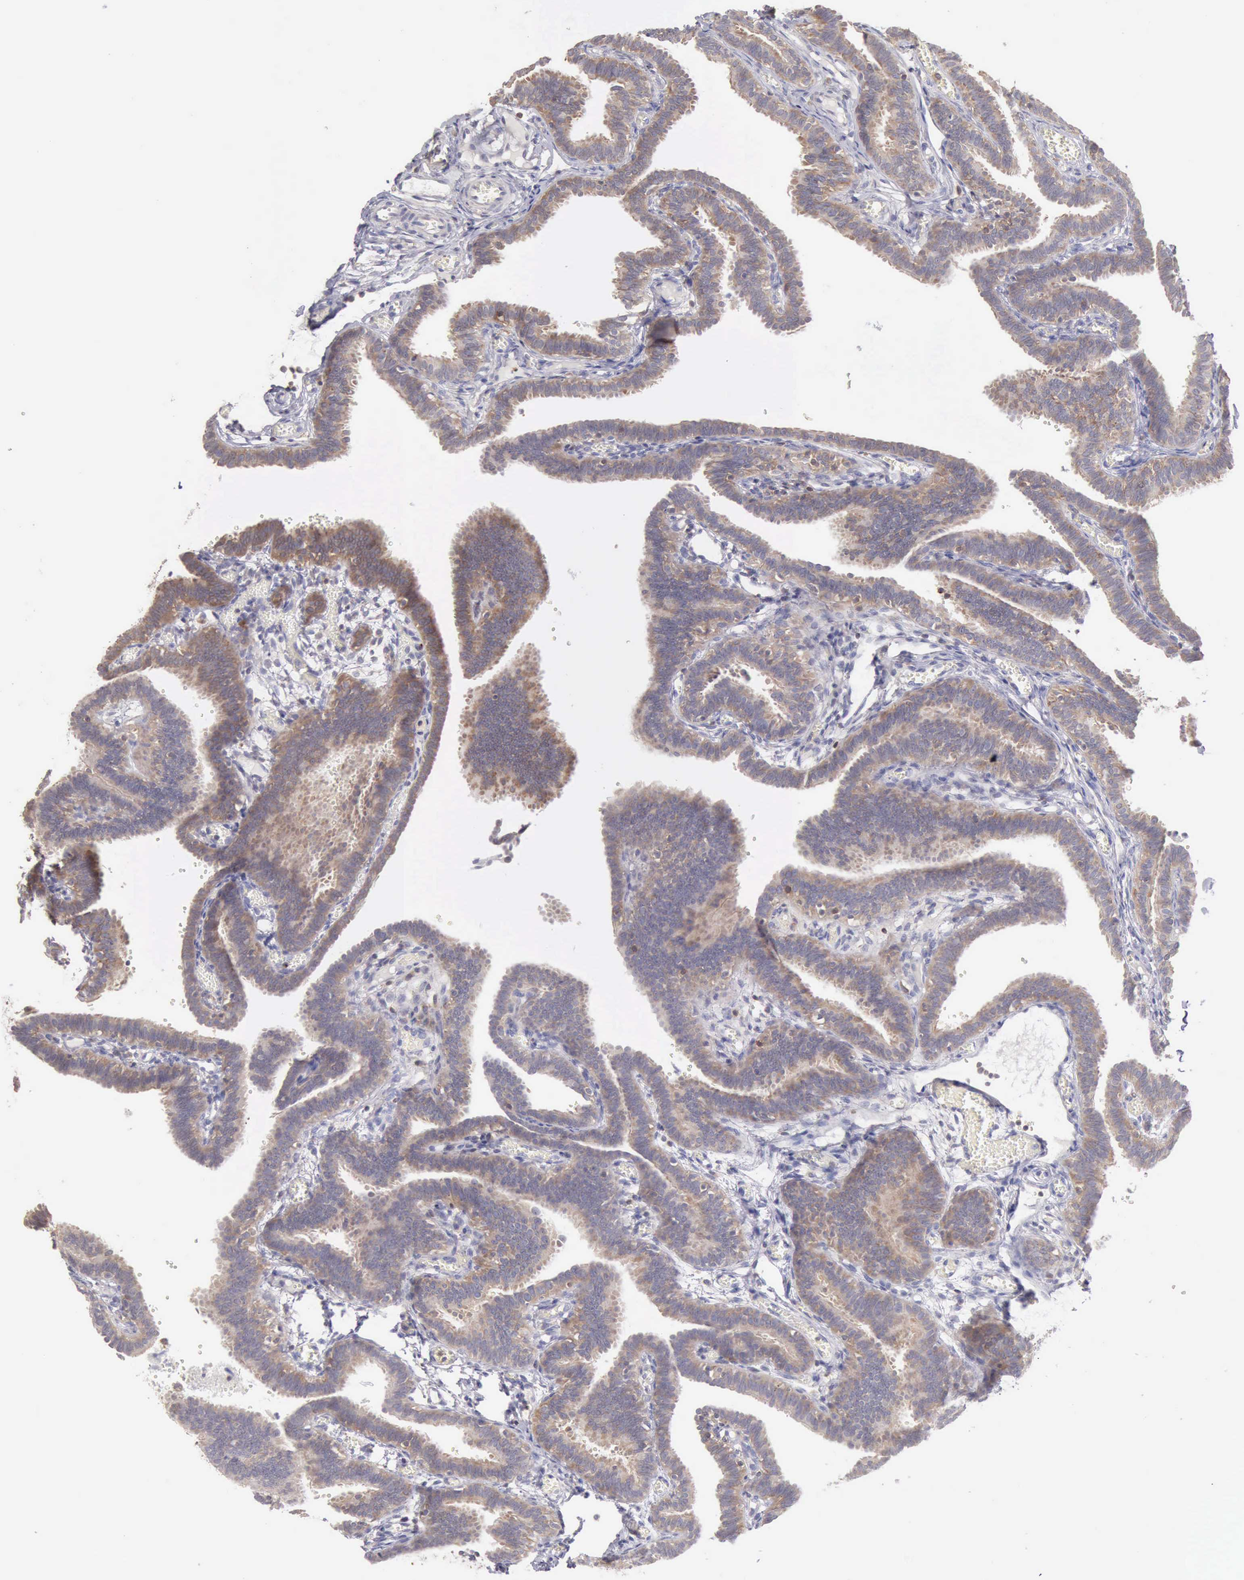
{"staining": {"intensity": "moderate", "quantity": ">75%", "location": "cytoplasmic/membranous"}, "tissue": "fallopian tube", "cell_type": "Glandular cells", "image_type": "normal", "snomed": [{"axis": "morphology", "description": "Normal tissue, NOS"}, {"axis": "topography", "description": "Fallopian tube"}], "caption": "Glandular cells show medium levels of moderate cytoplasmic/membranous positivity in approximately >75% of cells in unremarkable fallopian tube. (Stains: DAB (3,3'-diaminobenzidine) in brown, nuclei in blue, Microscopy: brightfield microscopy at high magnification).", "gene": "SASH3", "patient": {"sex": "female", "age": 29}}